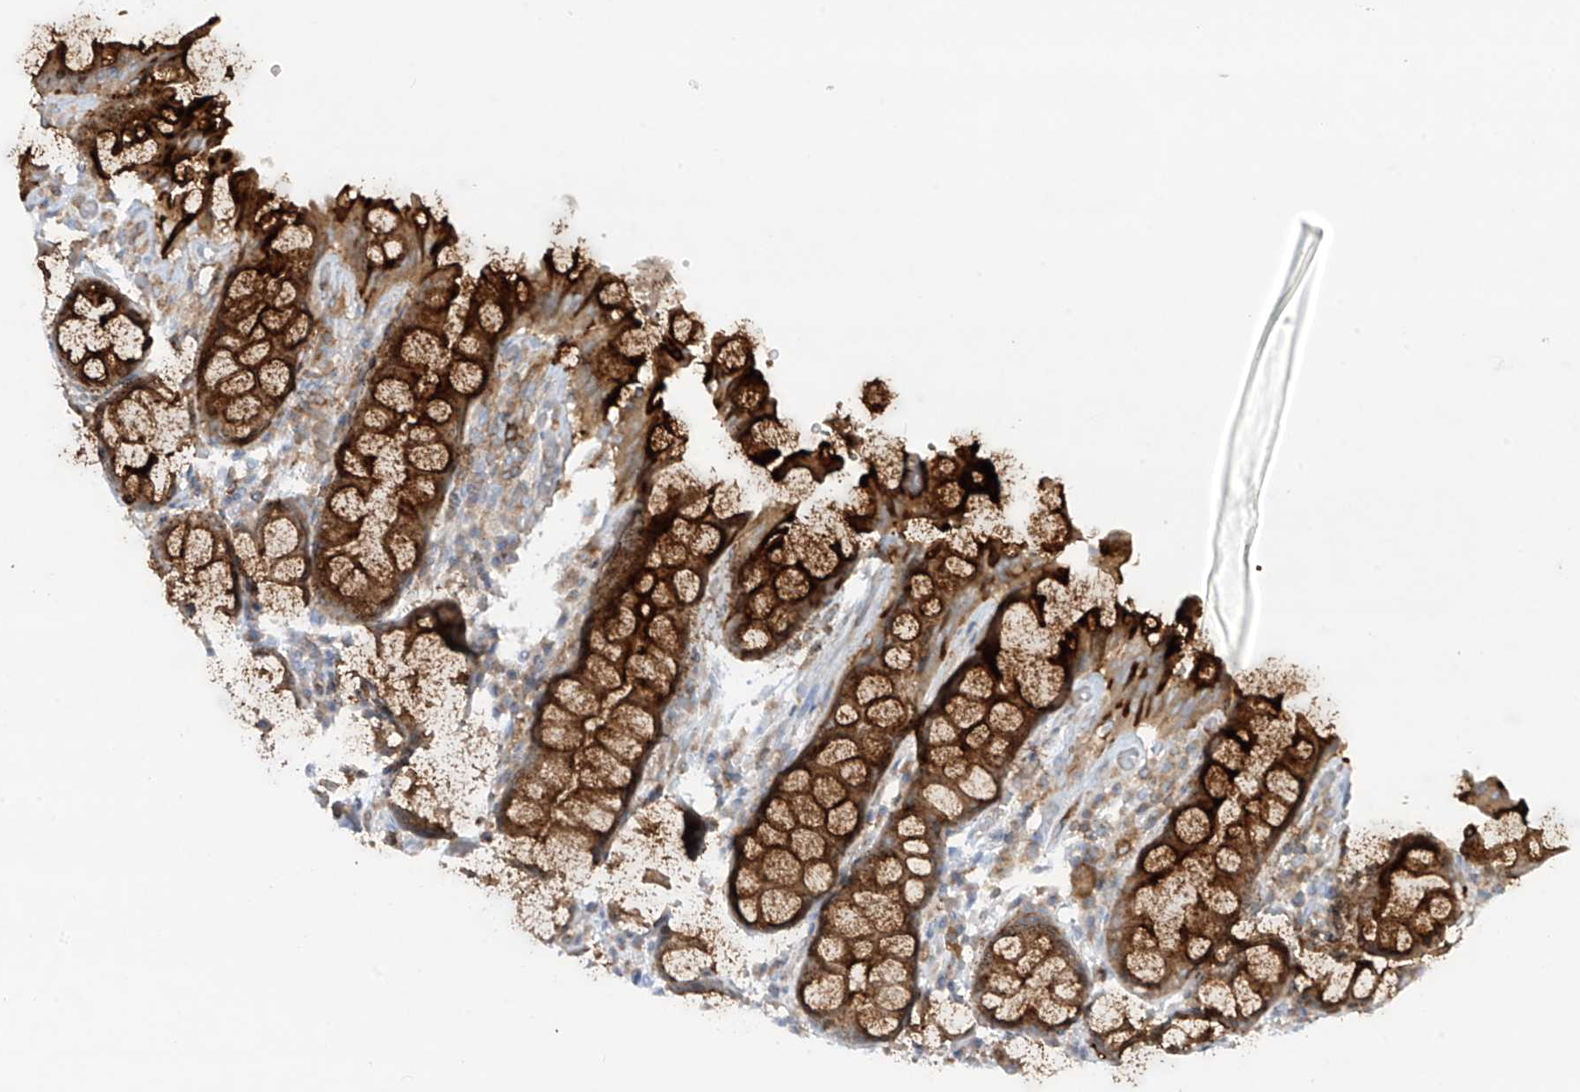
{"staining": {"intensity": "strong", "quantity": ">75%", "location": "cytoplasmic/membranous"}, "tissue": "rectum", "cell_type": "Glandular cells", "image_type": "normal", "snomed": [{"axis": "morphology", "description": "Normal tissue, NOS"}, {"axis": "topography", "description": "Rectum"}], "caption": "Immunohistochemistry of unremarkable rectum shows high levels of strong cytoplasmic/membranous positivity in about >75% of glandular cells.", "gene": "HLA", "patient": {"sex": "male", "age": 64}}